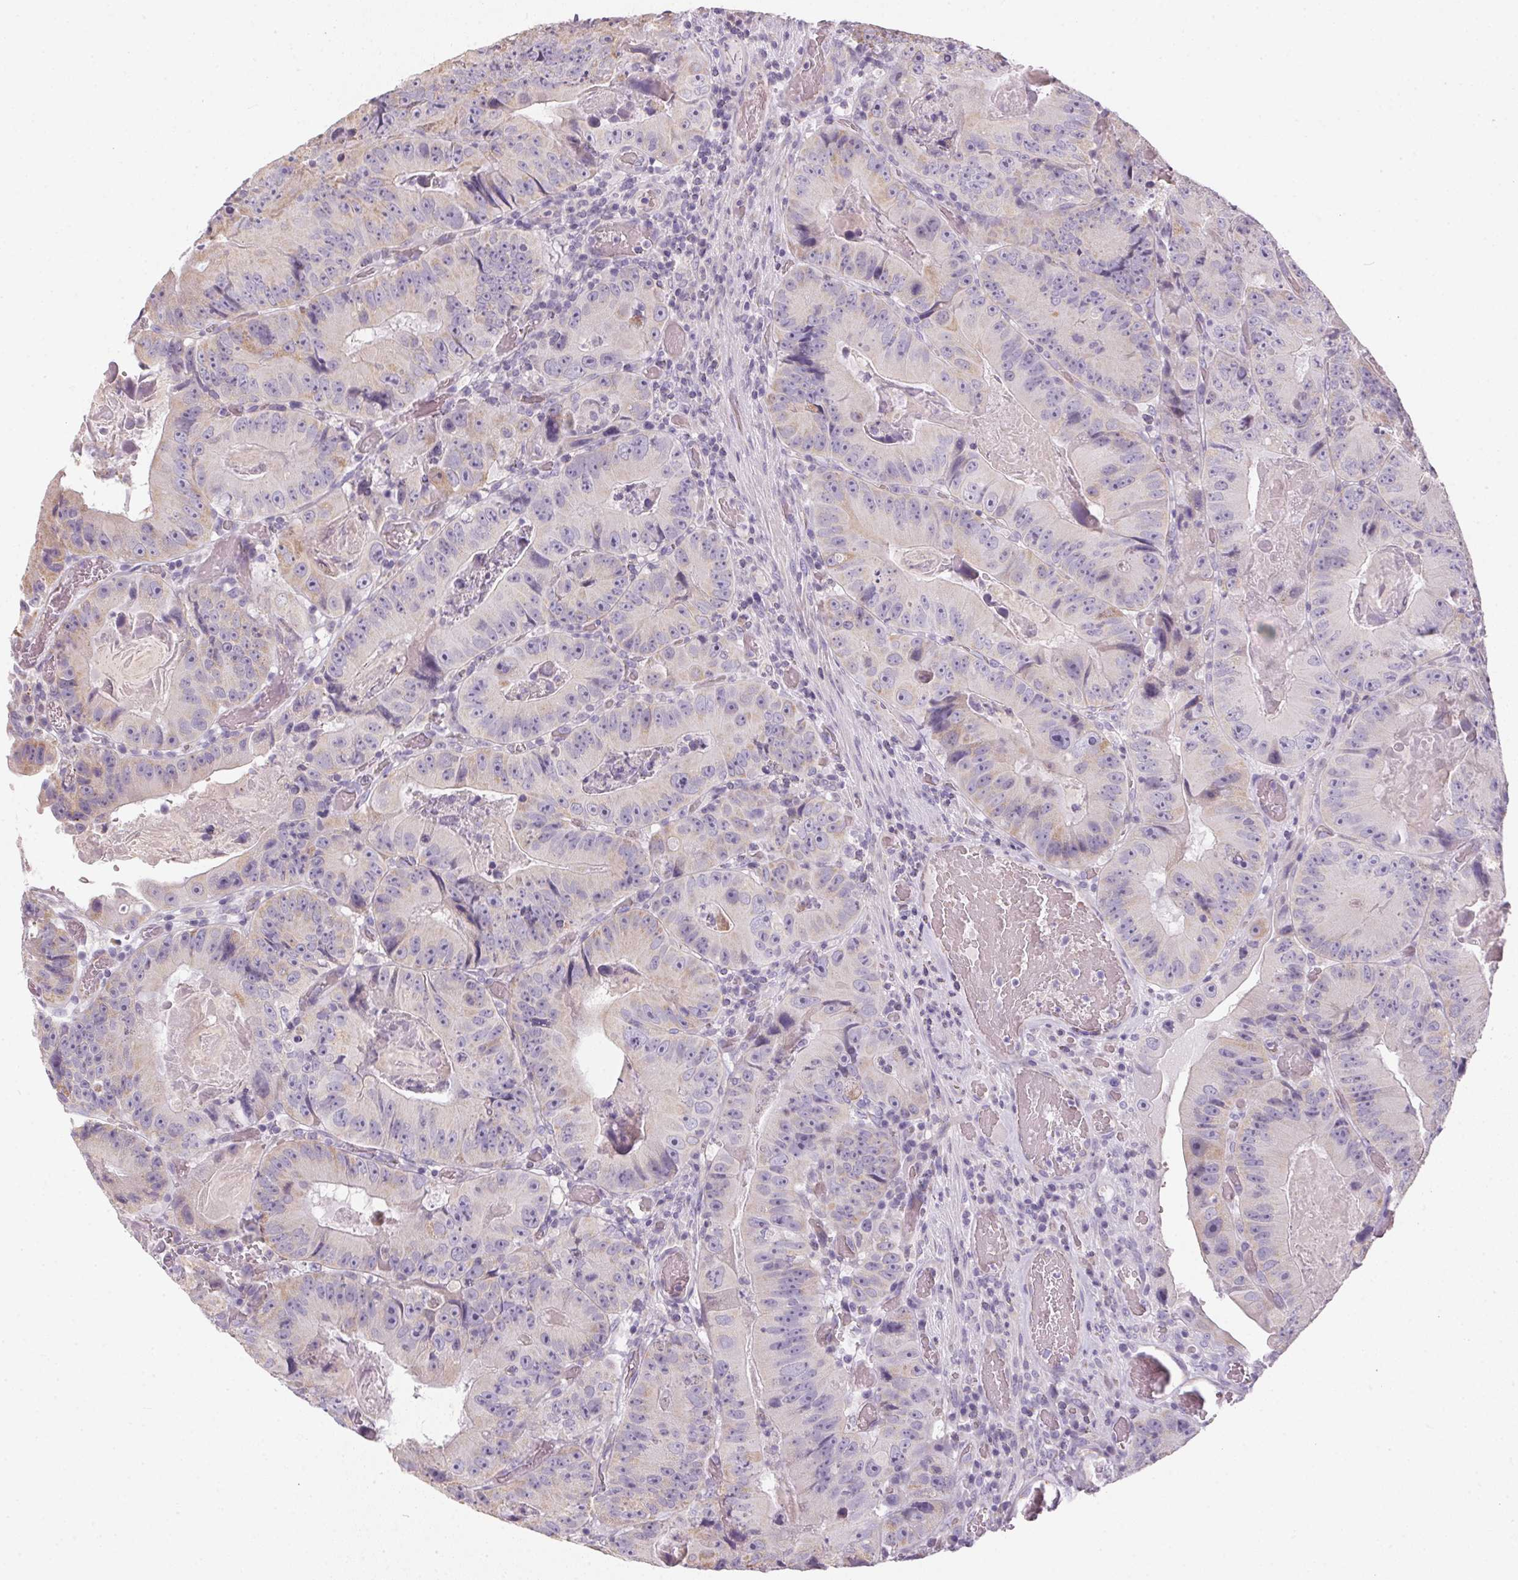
{"staining": {"intensity": "weak", "quantity": "25%-75%", "location": "cytoplasmic/membranous"}, "tissue": "colorectal cancer", "cell_type": "Tumor cells", "image_type": "cancer", "snomed": [{"axis": "morphology", "description": "Adenocarcinoma, NOS"}, {"axis": "topography", "description": "Colon"}], "caption": "DAB (3,3'-diaminobenzidine) immunohistochemical staining of adenocarcinoma (colorectal) reveals weak cytoplasmic/membranous protein staining in approximately 25%-75% of tumor cells.", "gene": "SMYD1", "patient": {"sex": "female", "age": 86}}